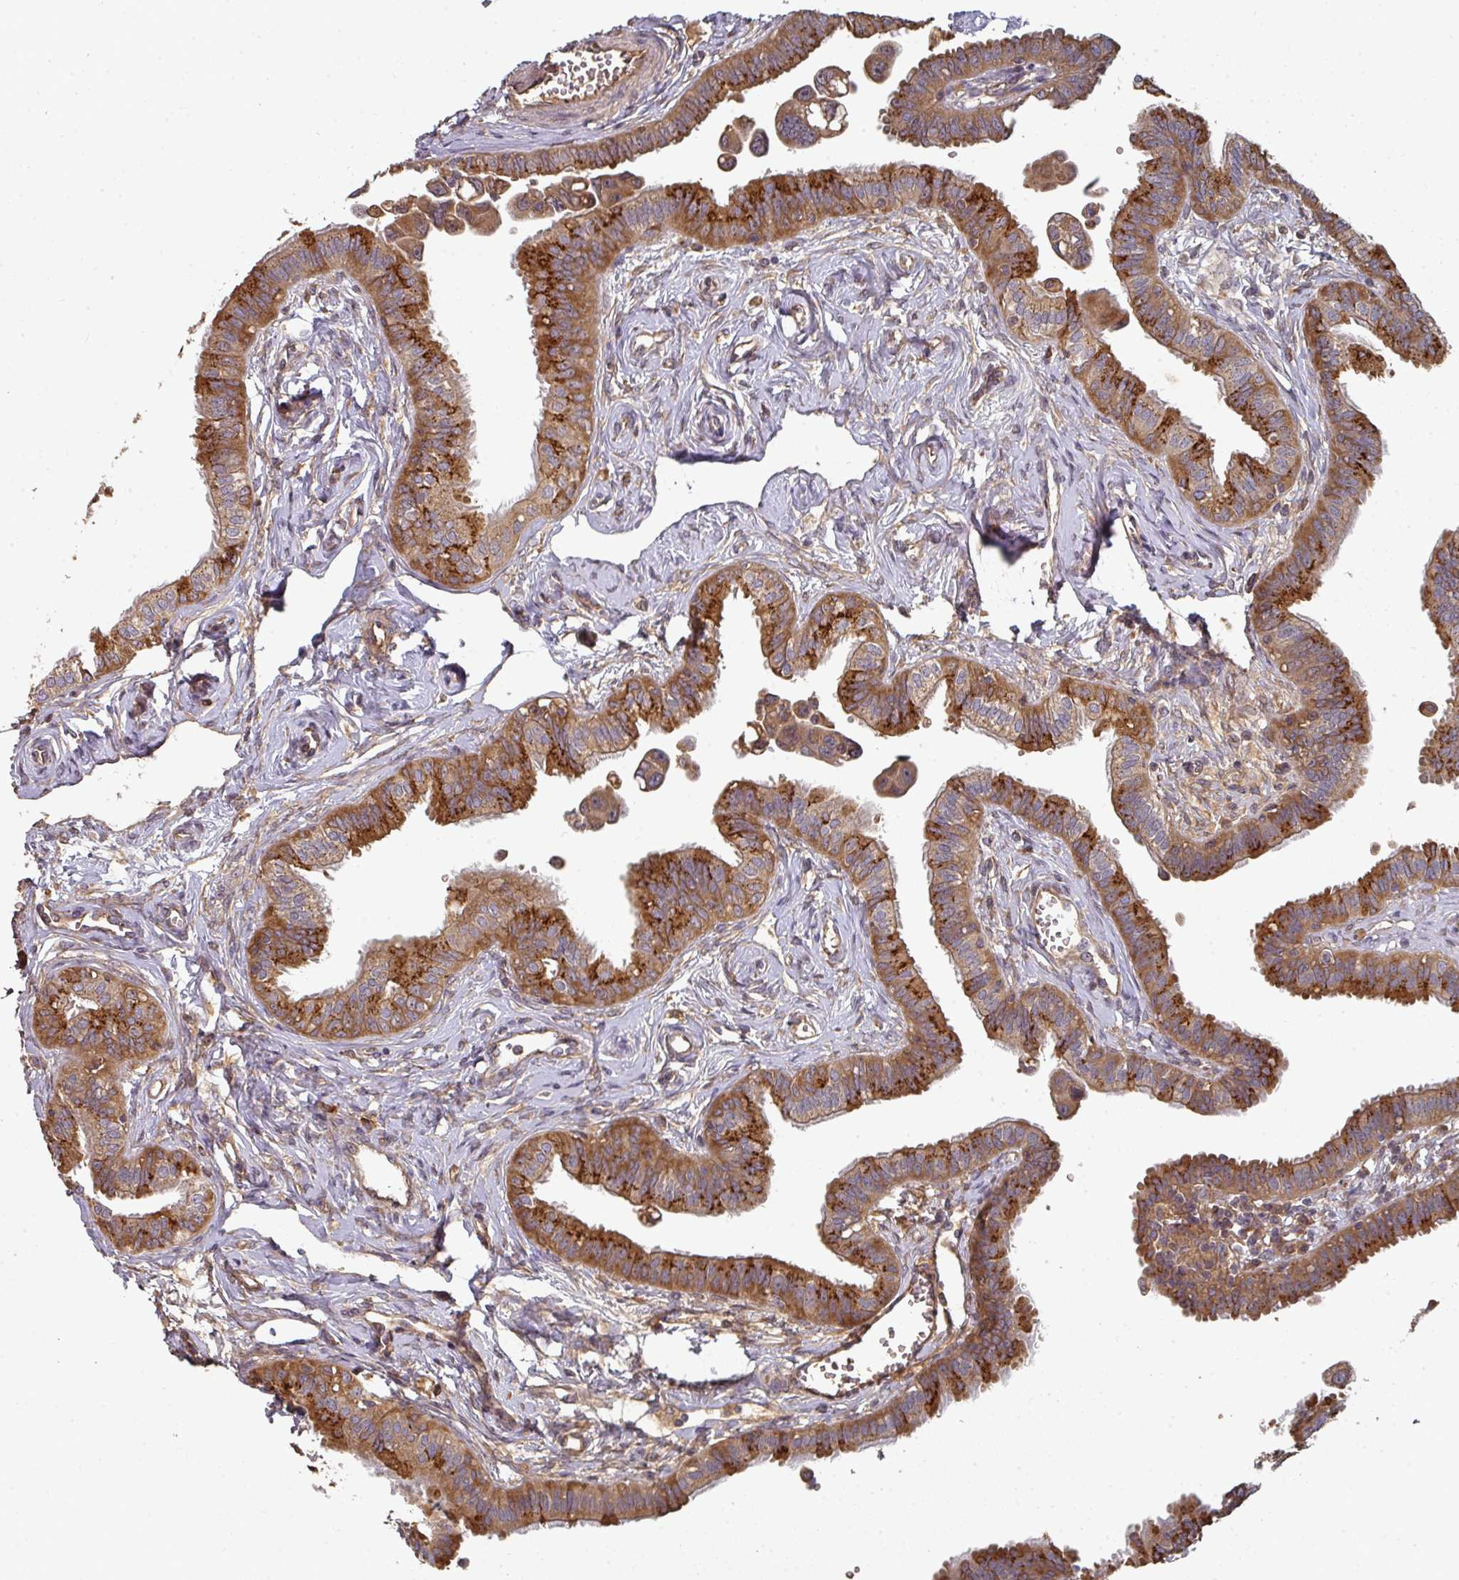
{"staining": {"intensity": "strong", "quantity": ">75%", "location": "cytoplasmic/membranous"}, "tissue": "fallopian tube", "cell_type": "Glandular cells", "image_type": "normal", "snomed": [{"axis": "morphology", "description": "Normal tissue, NOS"}, {"axis": "morphology", "description": "Carcinoma, NOS"}, {"axis": "topography", "description": "Fallopian tube"}, {"axis": "topography", "description": "Ovary"}], "caption": "Fallopian tube stained with immunohistochemistry (IHC) reveals strong cytoplasmic/membranous positivity in approximately >75% of glandular cells. The staining was performed using DAB to visualize the protein expression in brown, while the nuclei were stained in blue with hematoxylin (Magnification: 20x).", "gene": "EDEM2", "patient": {"sex": "female", "age": 59}}